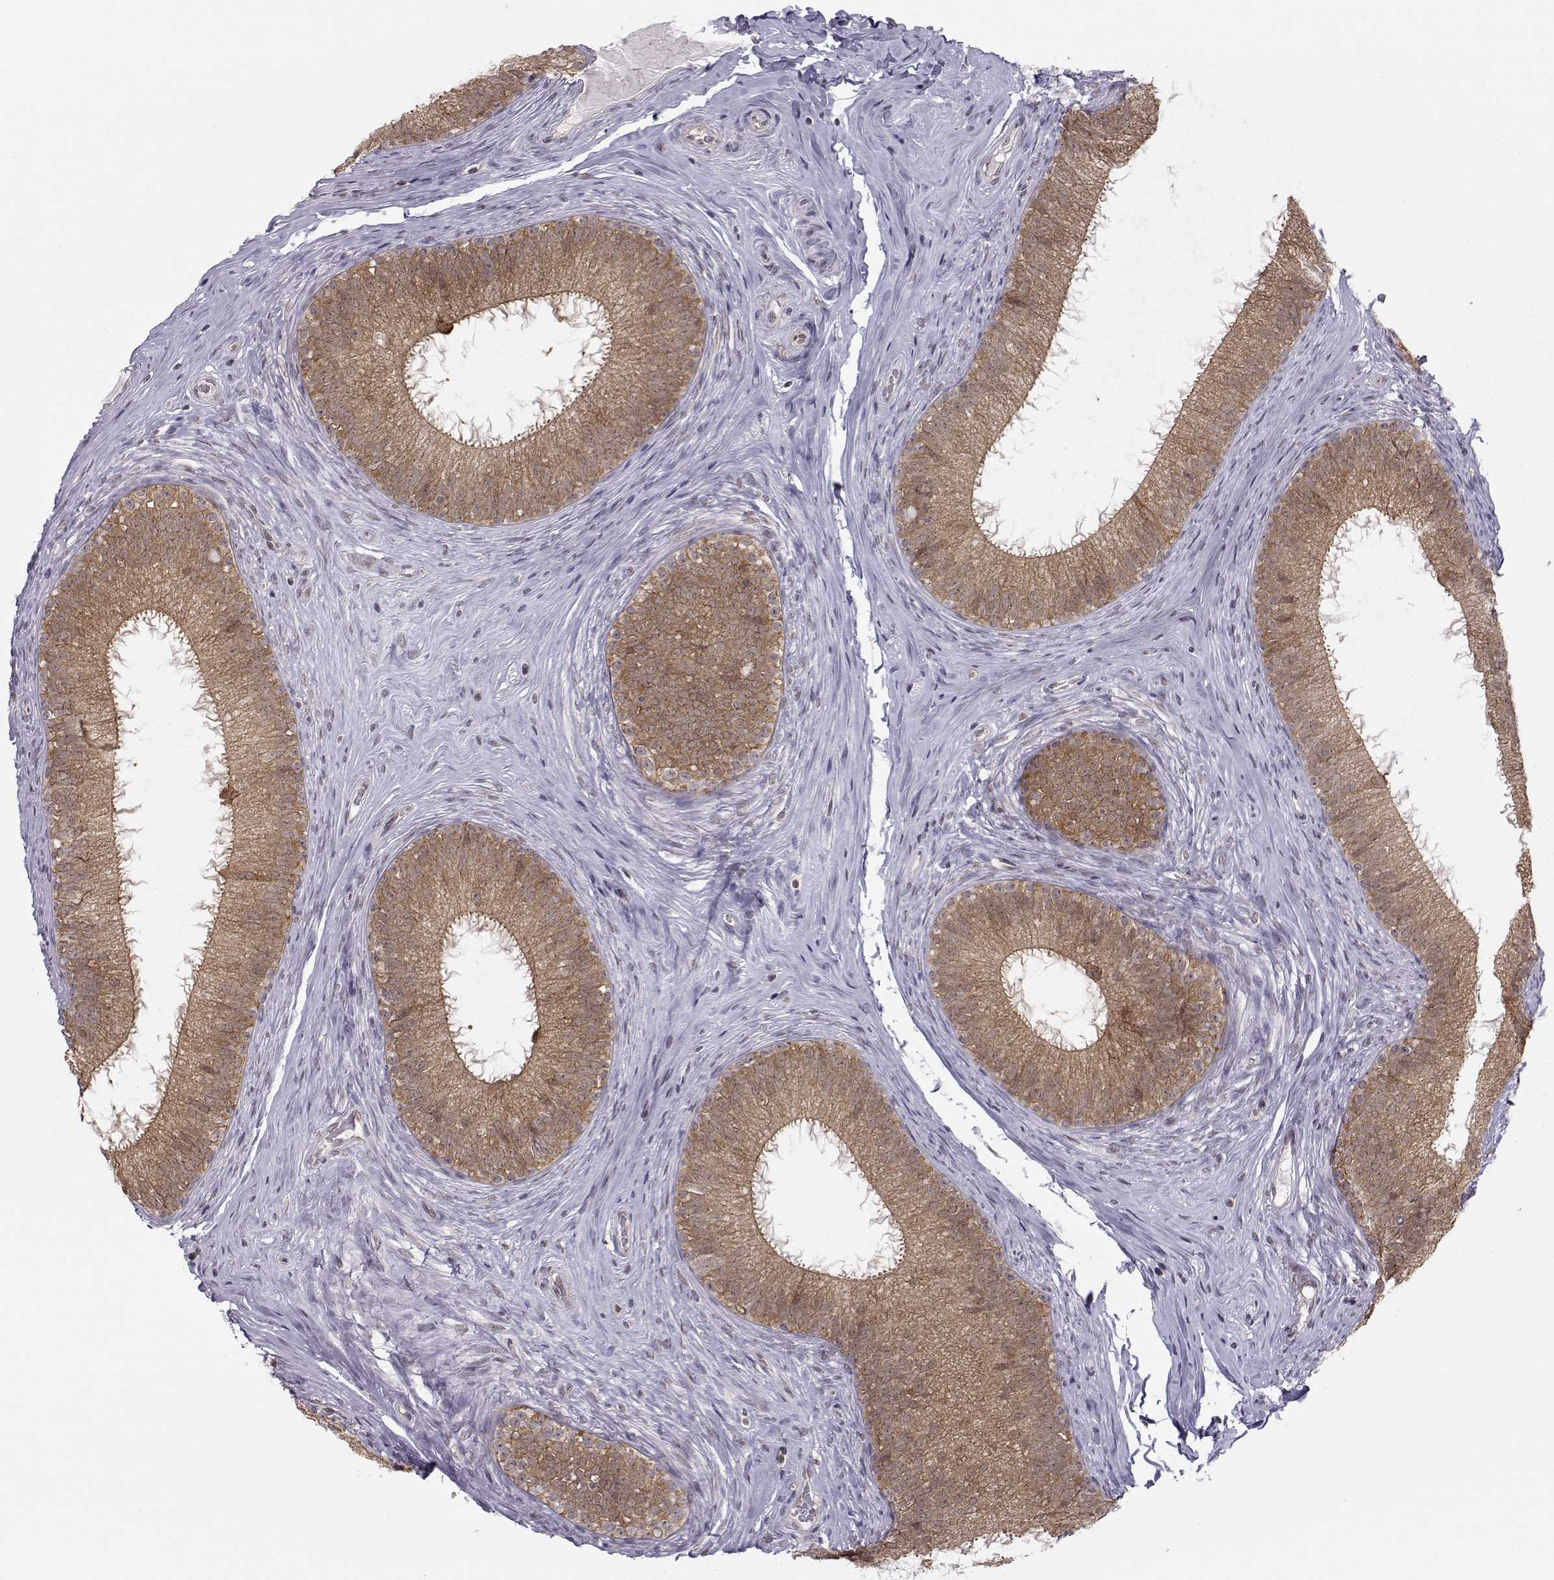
{"staining": {"intensity": "moderate", "quantity": ">75%", "location": "cytoplasmic/membranous"}, "tissue": "epididymis", "cell_type": "Glandular cells", "image_type": "normal", "snomed": [{"axis": "morphology", "description": "Normal tissue, NOS"}, {"axis": "morphology", "description": "Carcinoma, Embryonal, NOS"}, {"axis": "topography", "description": "Testis"}, {"axis": "topography", "description": "Epididymis"}], "caption": "High-magnification brightfield microscopy of benign epididymis stained with DAB (3,3'-diaminobenzidine) (brown) and counterstained with hematoxylin (blue). glandular cells exhibit moderate cytoplasmic/membranous expression is appreciated in approximately>75% of cells.", "gene": "KIF13B", "patient": {"sex": "male", "age": 24}}